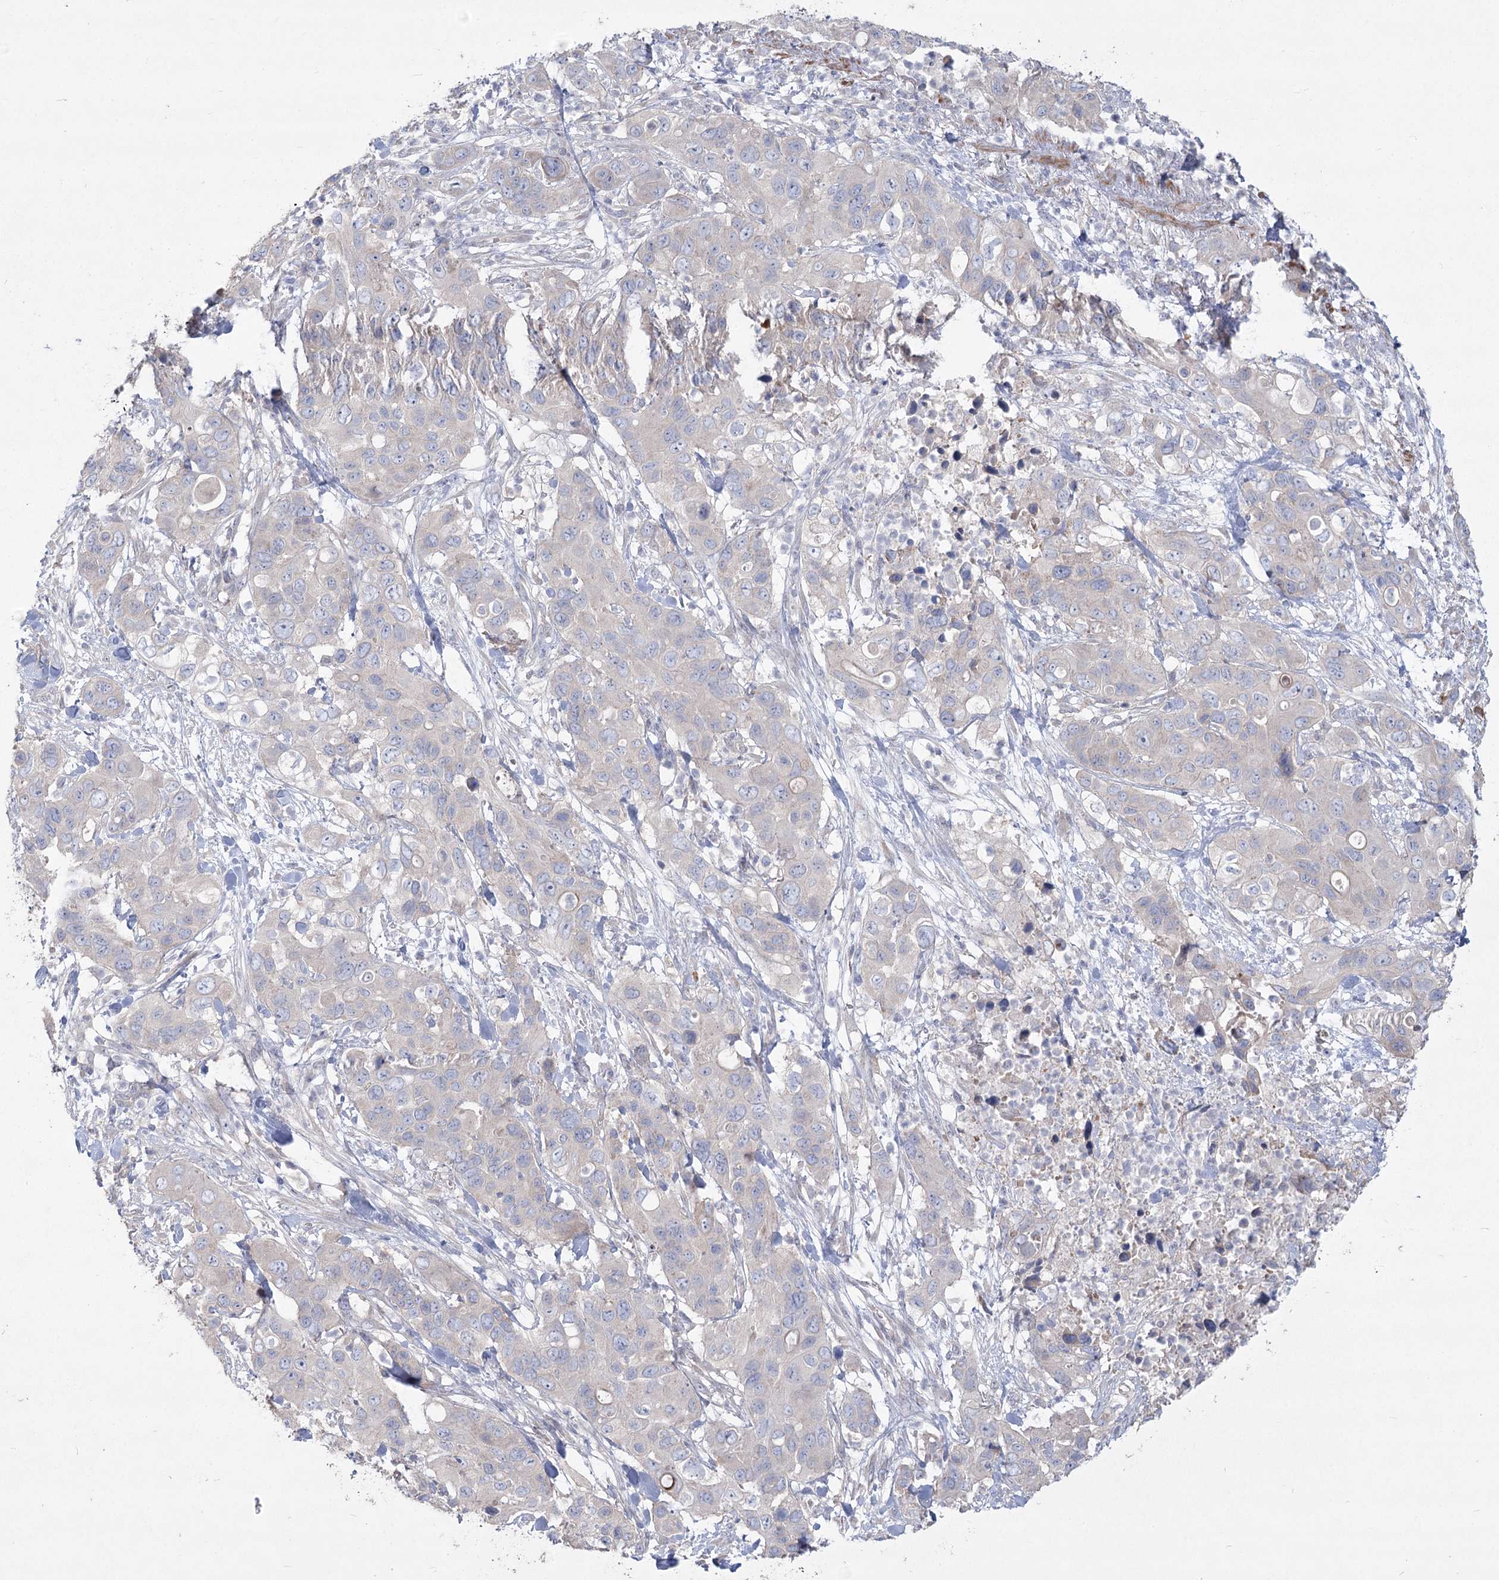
{"staining": {"intensity": "negative", "quantity": "none", "location": "none"}, "tissue": "pancreatic cancer", "cell_type": "Tumor cells", "image_type": "cancer", "snomed": [{"axis": "morphology", "description": "Adenocarcinoma, NOS"}, {"axis": "topography", "description": "Pancreas"}], "caption": "An immunohistochemistry (IHC) image of pancreatic cancer (adenocarcinoma) is shown. There is no staining in tumor cells of pancreatic cancer (adenocarcinoma).", "gene": "CAMTA1", "patient": {"sex": "female", "age": 71}}